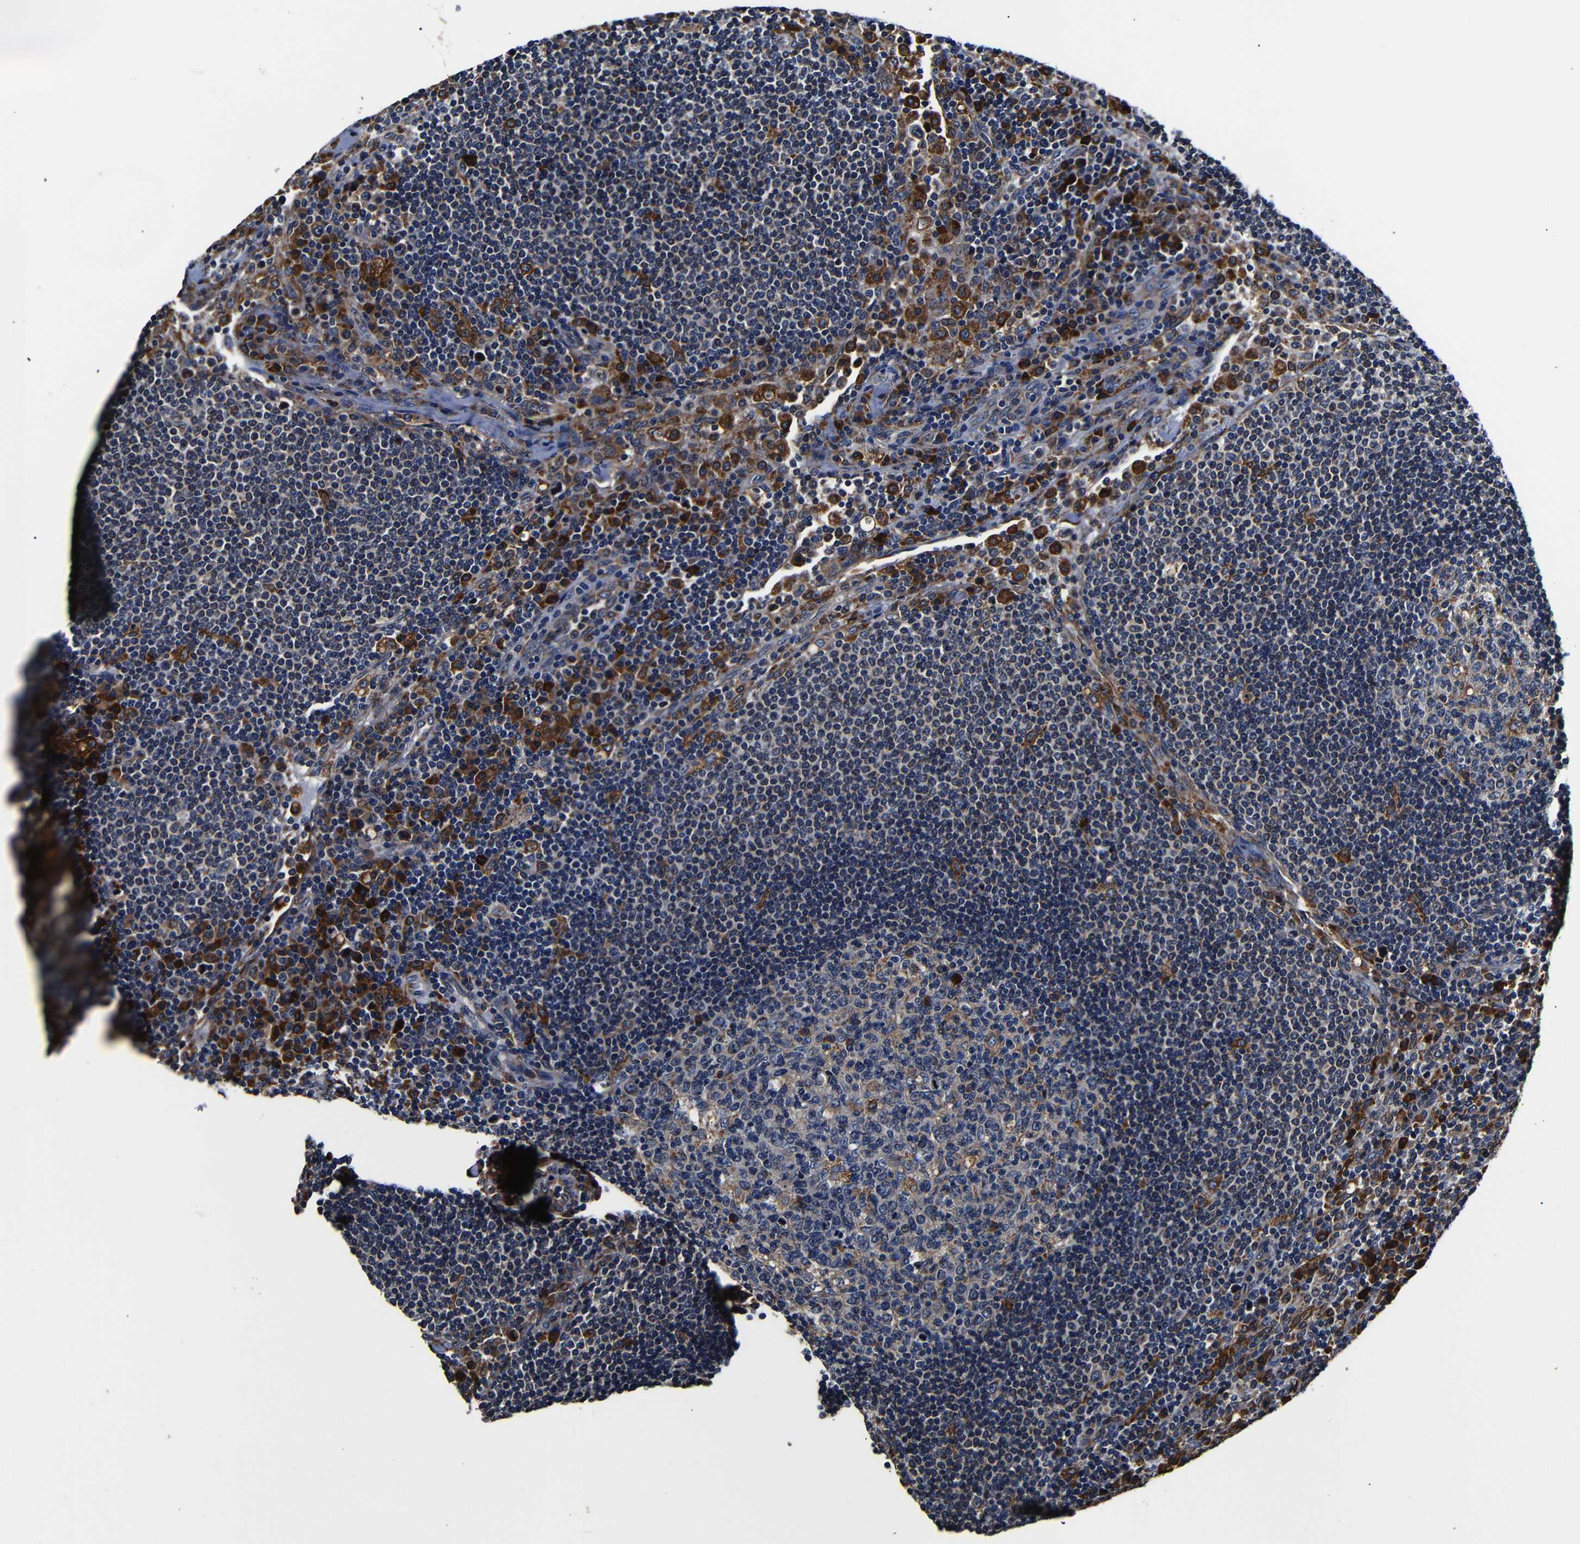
{"staining": {"intensity": "moderate", "quantity": "25%-75%", "location": "cytoplasmic/membranous"}, "tissue": "lymph node", "cell_type": "Germinal center cells", "image_type": "normal", "snomed": [{"axis": "morphology", "description": "Normal tissue, NOS"}, {"axis": "topography", "description": "Lymph node"}], "caption": "Lymph node stained with immunohistochemistry exhibits moderate cytoplasmic/membranous expression in approximately 25%-75% of germinal center cells.", "gene": "SCN9A", "patient": {"sex": "female", "age": 53}}